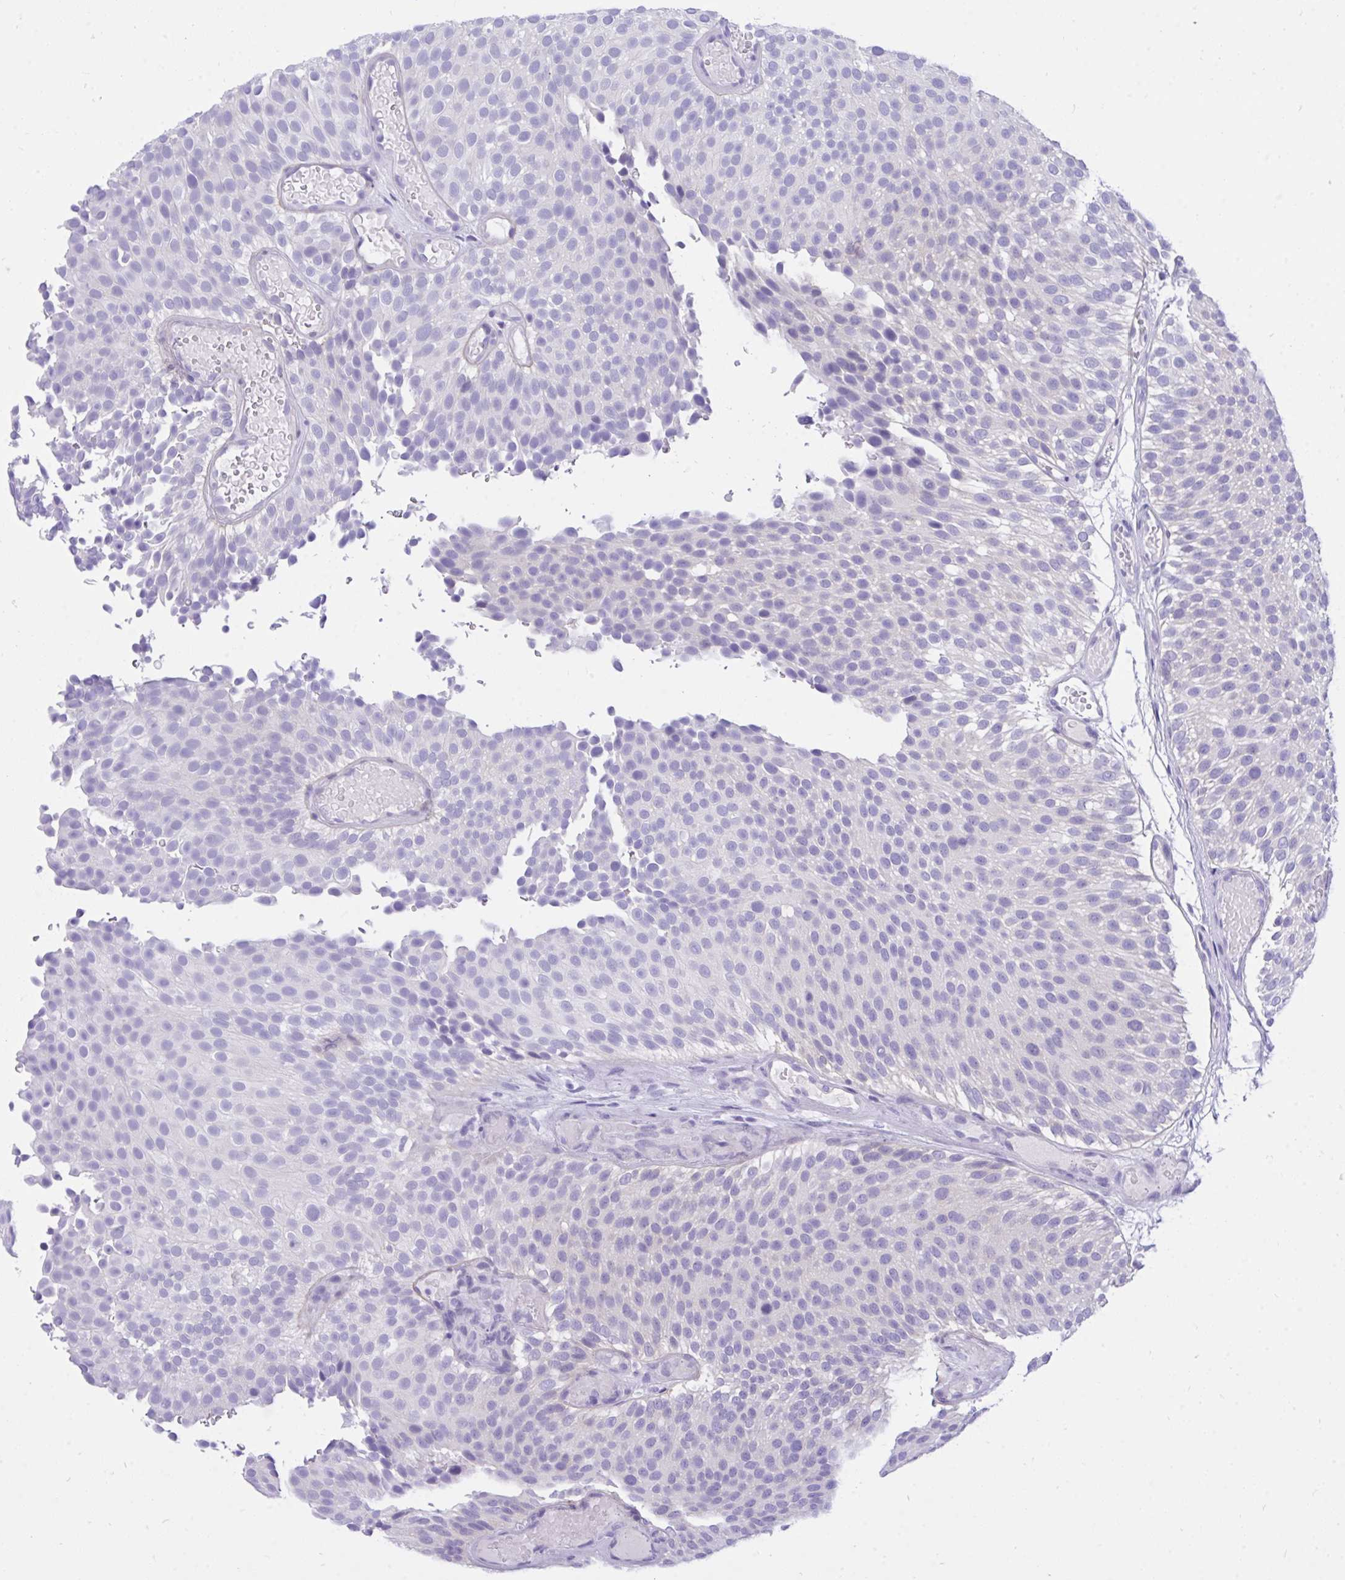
{"staining": {"intensity": "negative", "quantity": "none", "location": "none"}, "tissue": "urothelial cancer", "cell_type": "Tumor cells", "image_type": "cancer", "snomed": [{"axis": "morphology", "description": "Urothelial carcinoma, Low grade"}, {"axis": "topography", "description": "Urinary bladder"}], "caption": "This is an immunohistochemistry histopathology image of low-grade urothelial carcinoma. There is no positivity in tumor cells.", "gene": "TLN2", "patient": {"sex": "male", "age": 78}}